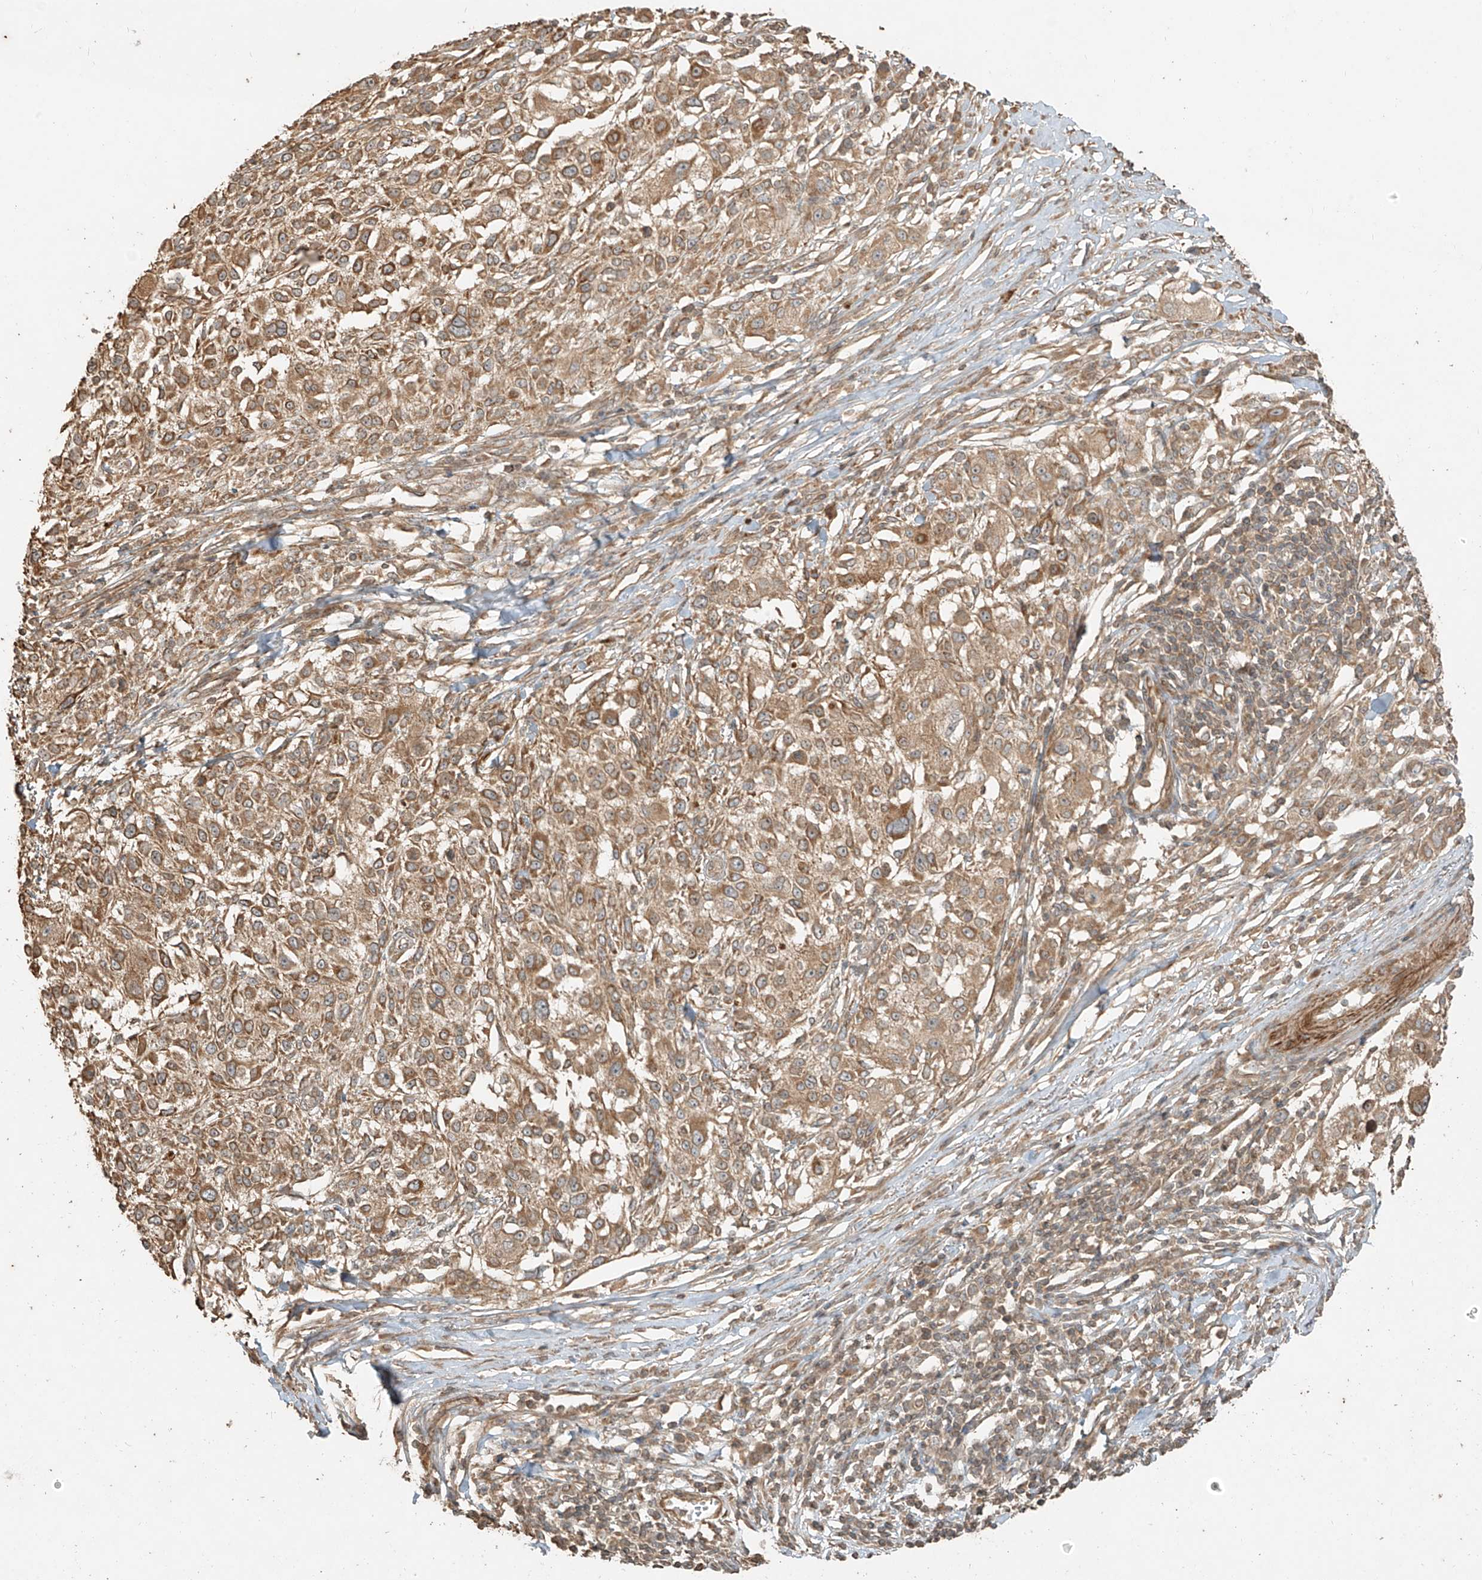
{"staining": {"intensity": "moderate", "quantity": ">75%", "location": "cytoplasmic/membranous"}, "tissue": "melanoma", "cell_type": "Tumor cells", "image_type": "cancer", "snomed": [{"axis": "morphology", "description": "Necrosis, NOS"}, {"axis": "morphology", "description": "Malignant melanoma, NOS"}, {"axis": "topography", "description": "Skin"}], "caption": "Immunohistochemical staining of melanoma demonstrates moderate cytoplasmic/membranous protein positivity in about >75% of tumor cells.", "gene": "ANKZF1", "patient": {"sex": "female", "age": 87}}